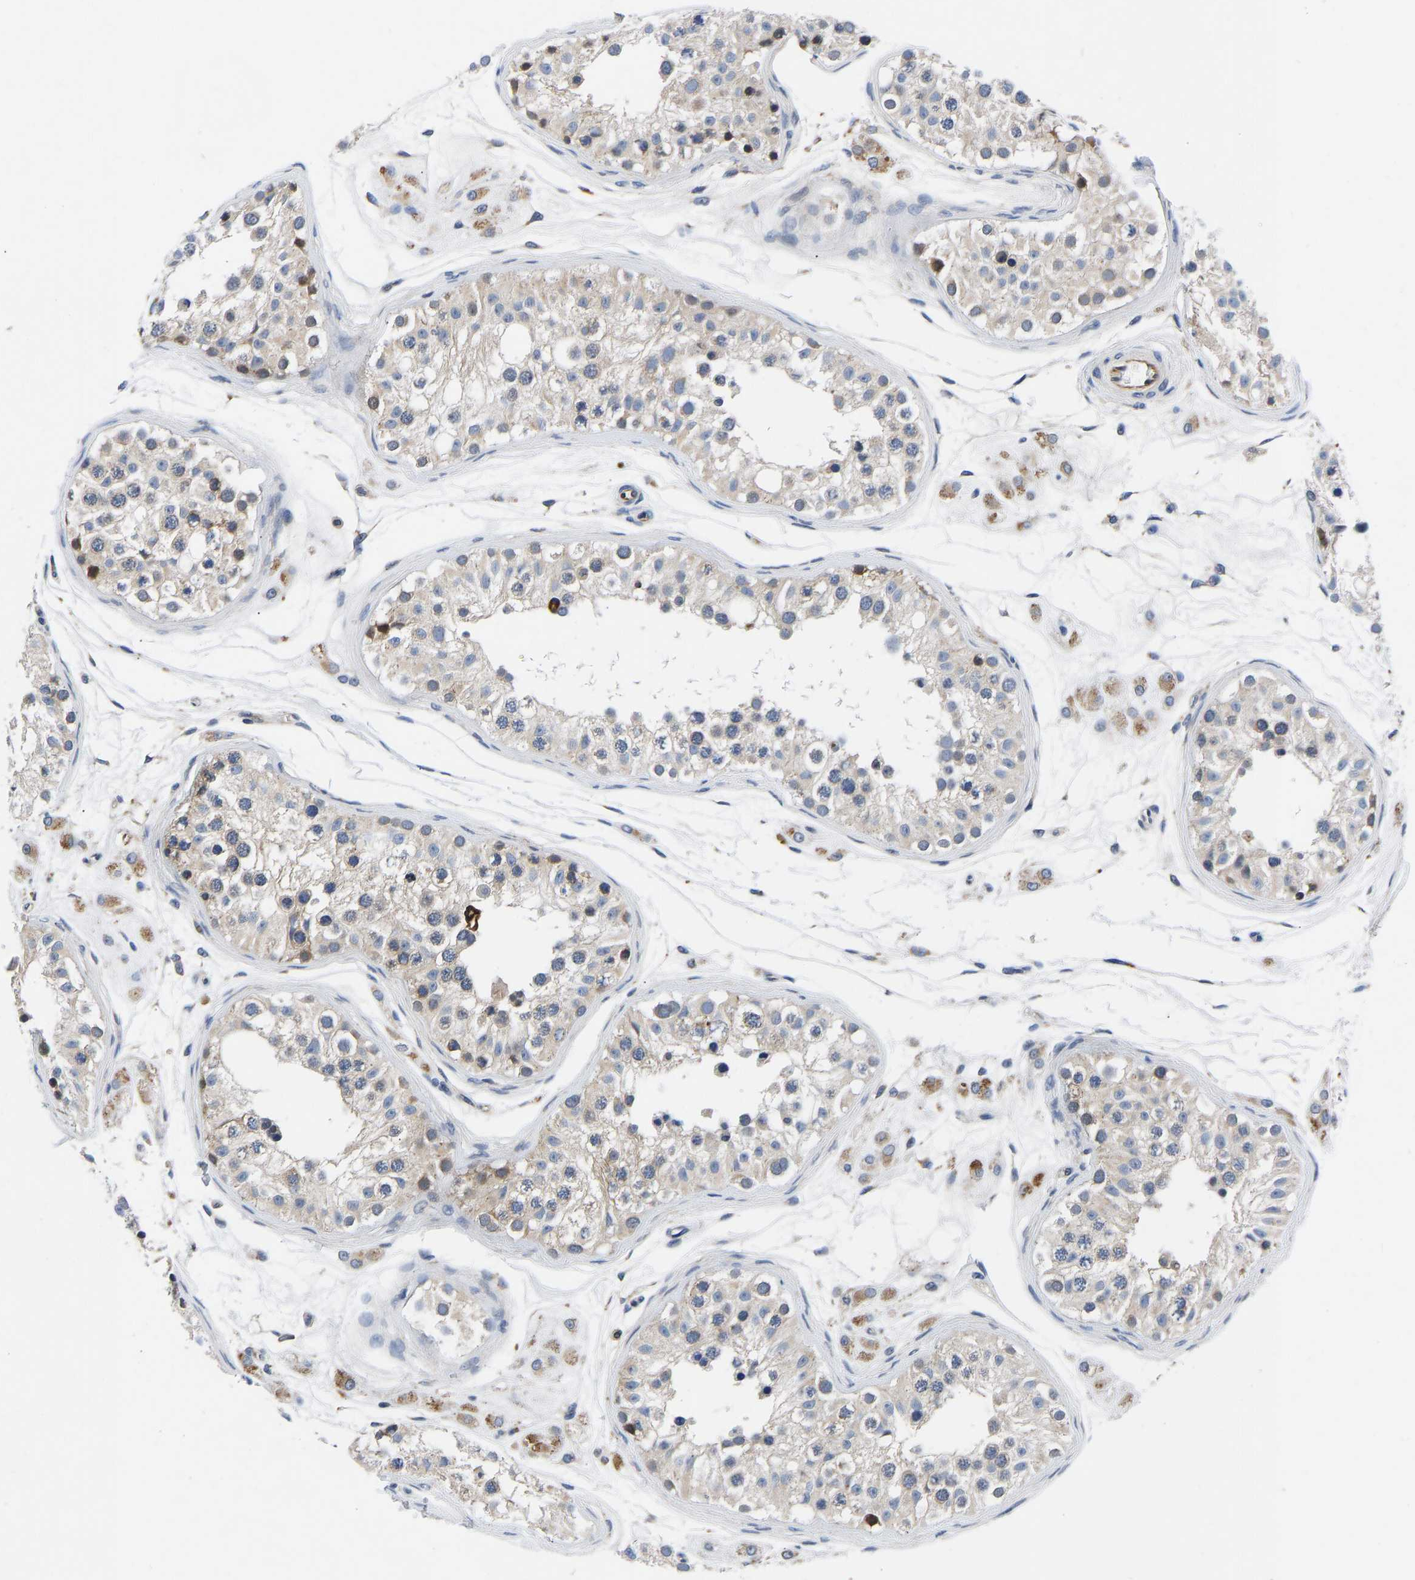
{"staining": {"intensity": "moderate", "quantity": ">75%", "location": "cytoplasmic/membranous"}, "tissue": "testis", "cell_type": "Cells in seminiferous ducts", "image_type": "normal", "snomed": [{"axis": "morphology", "description": "Normal tissue, NOS"}, {"axis": "morphology", "description": "Adenocarcinoma, metastatic, NOS"}, {"axis": "topography", "description": "Testis"}], "caption": "This histopathology image reveals benign testis stained with immunohistochemistry (IHC) to label a protein in brown. The cytoplasmic/membranous of cells in seminiferous ducts show moderate positivity for the protein. Nuclei are counter-stained blue.", "gene": "FRRS1", "patient": {"sex": "male", "age": 26}}